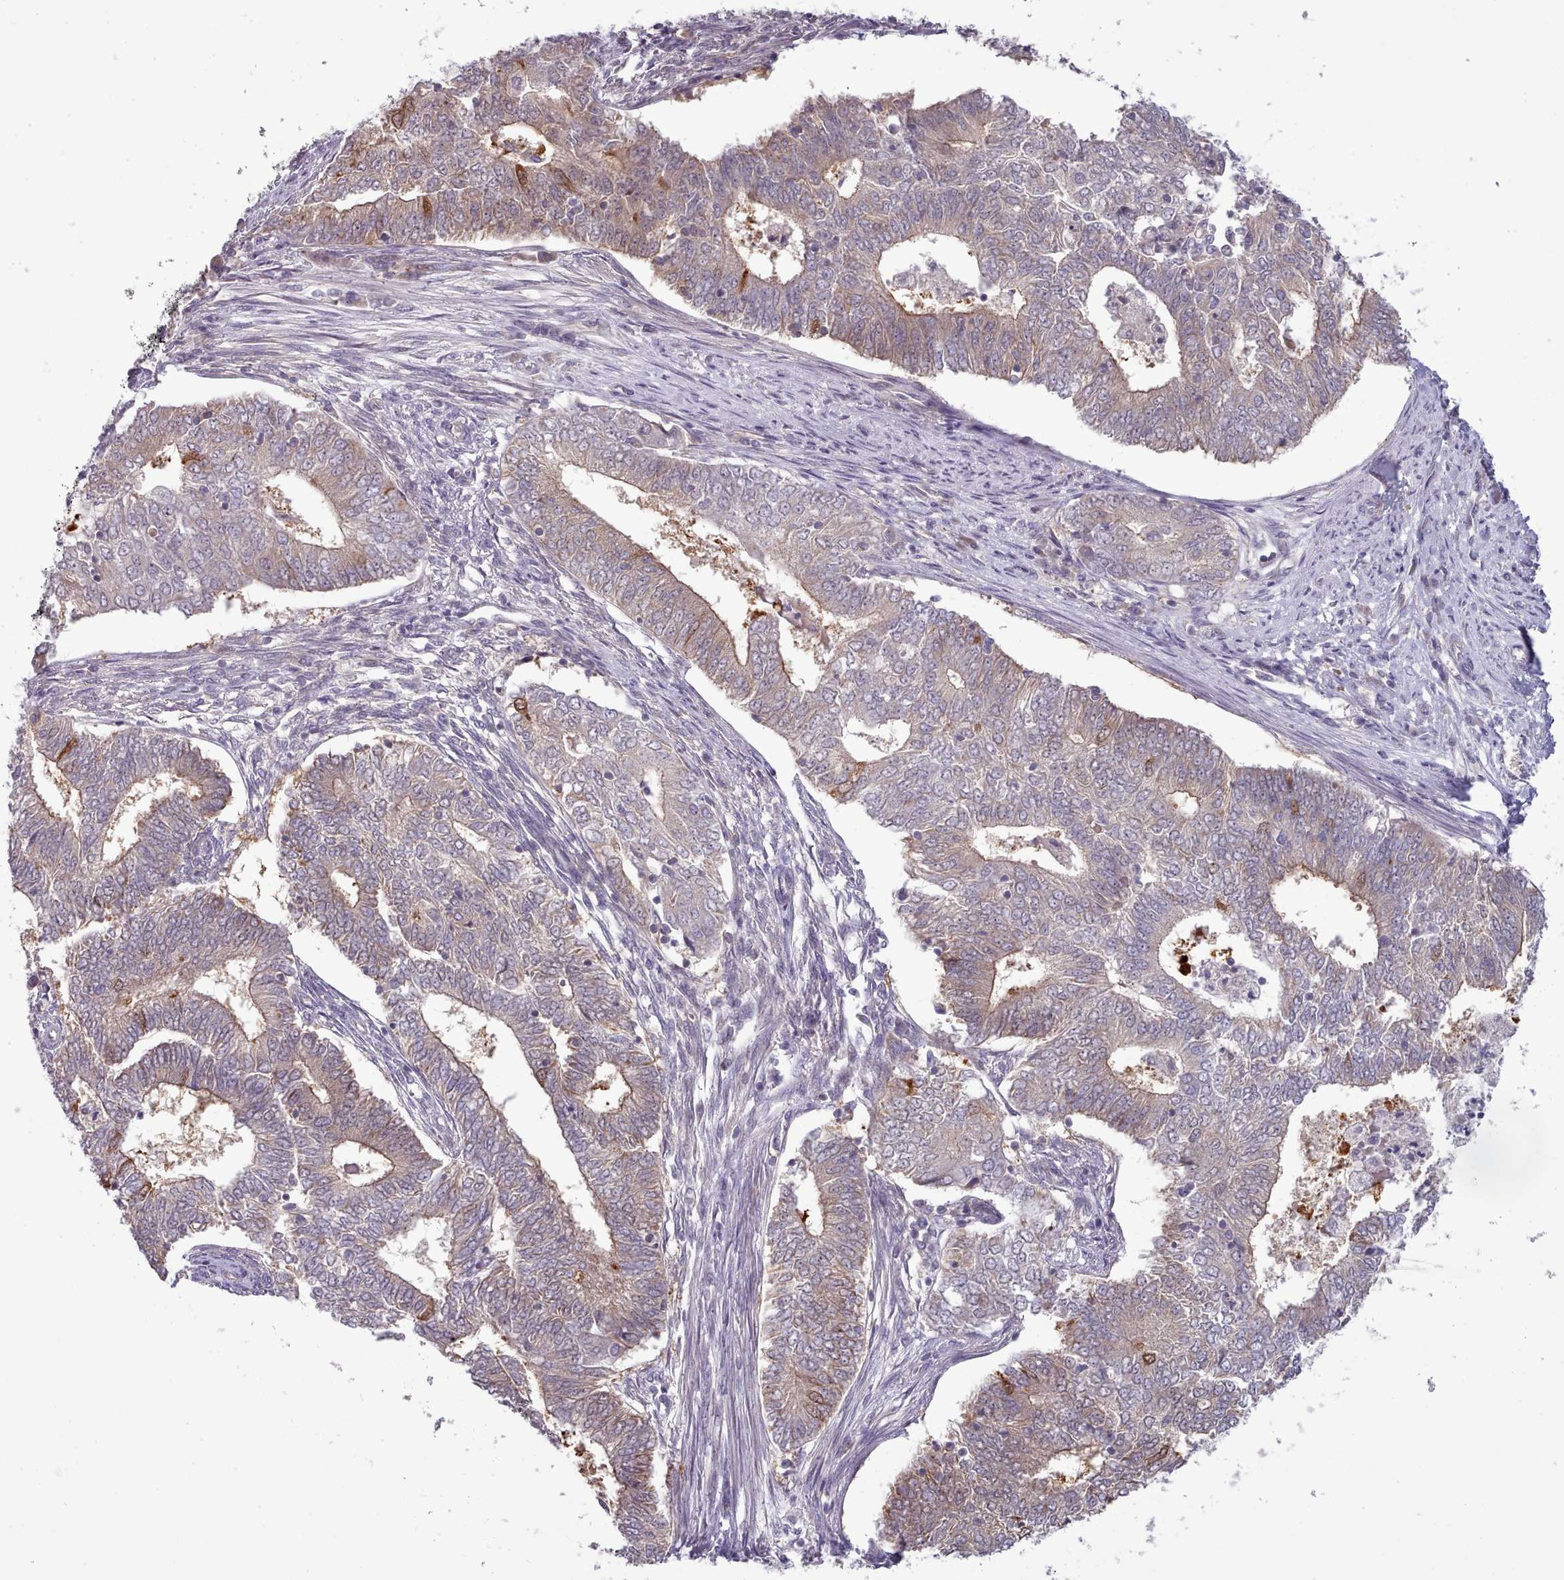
{"staining": {"intensity": "moderate", "quantity": ">75%", "location": "cytoplasmic/membranous"}, "tissue": "endometrial cancer", "cell_type": "Tumor cells", "image_type": "cancer", "snomed": [{"axis": "morphology", "description": "Adenocarcinoma, NOS"}, {"axis": "topography", "description": "Endometrium"}], "caption": "A brown stain shows moderate cytoplasmic/membranous staining of a protein in human endometrial cancer tumor cells.", "gene": "CLNS1A", "patient": {"sex": "female", "age": 62}}